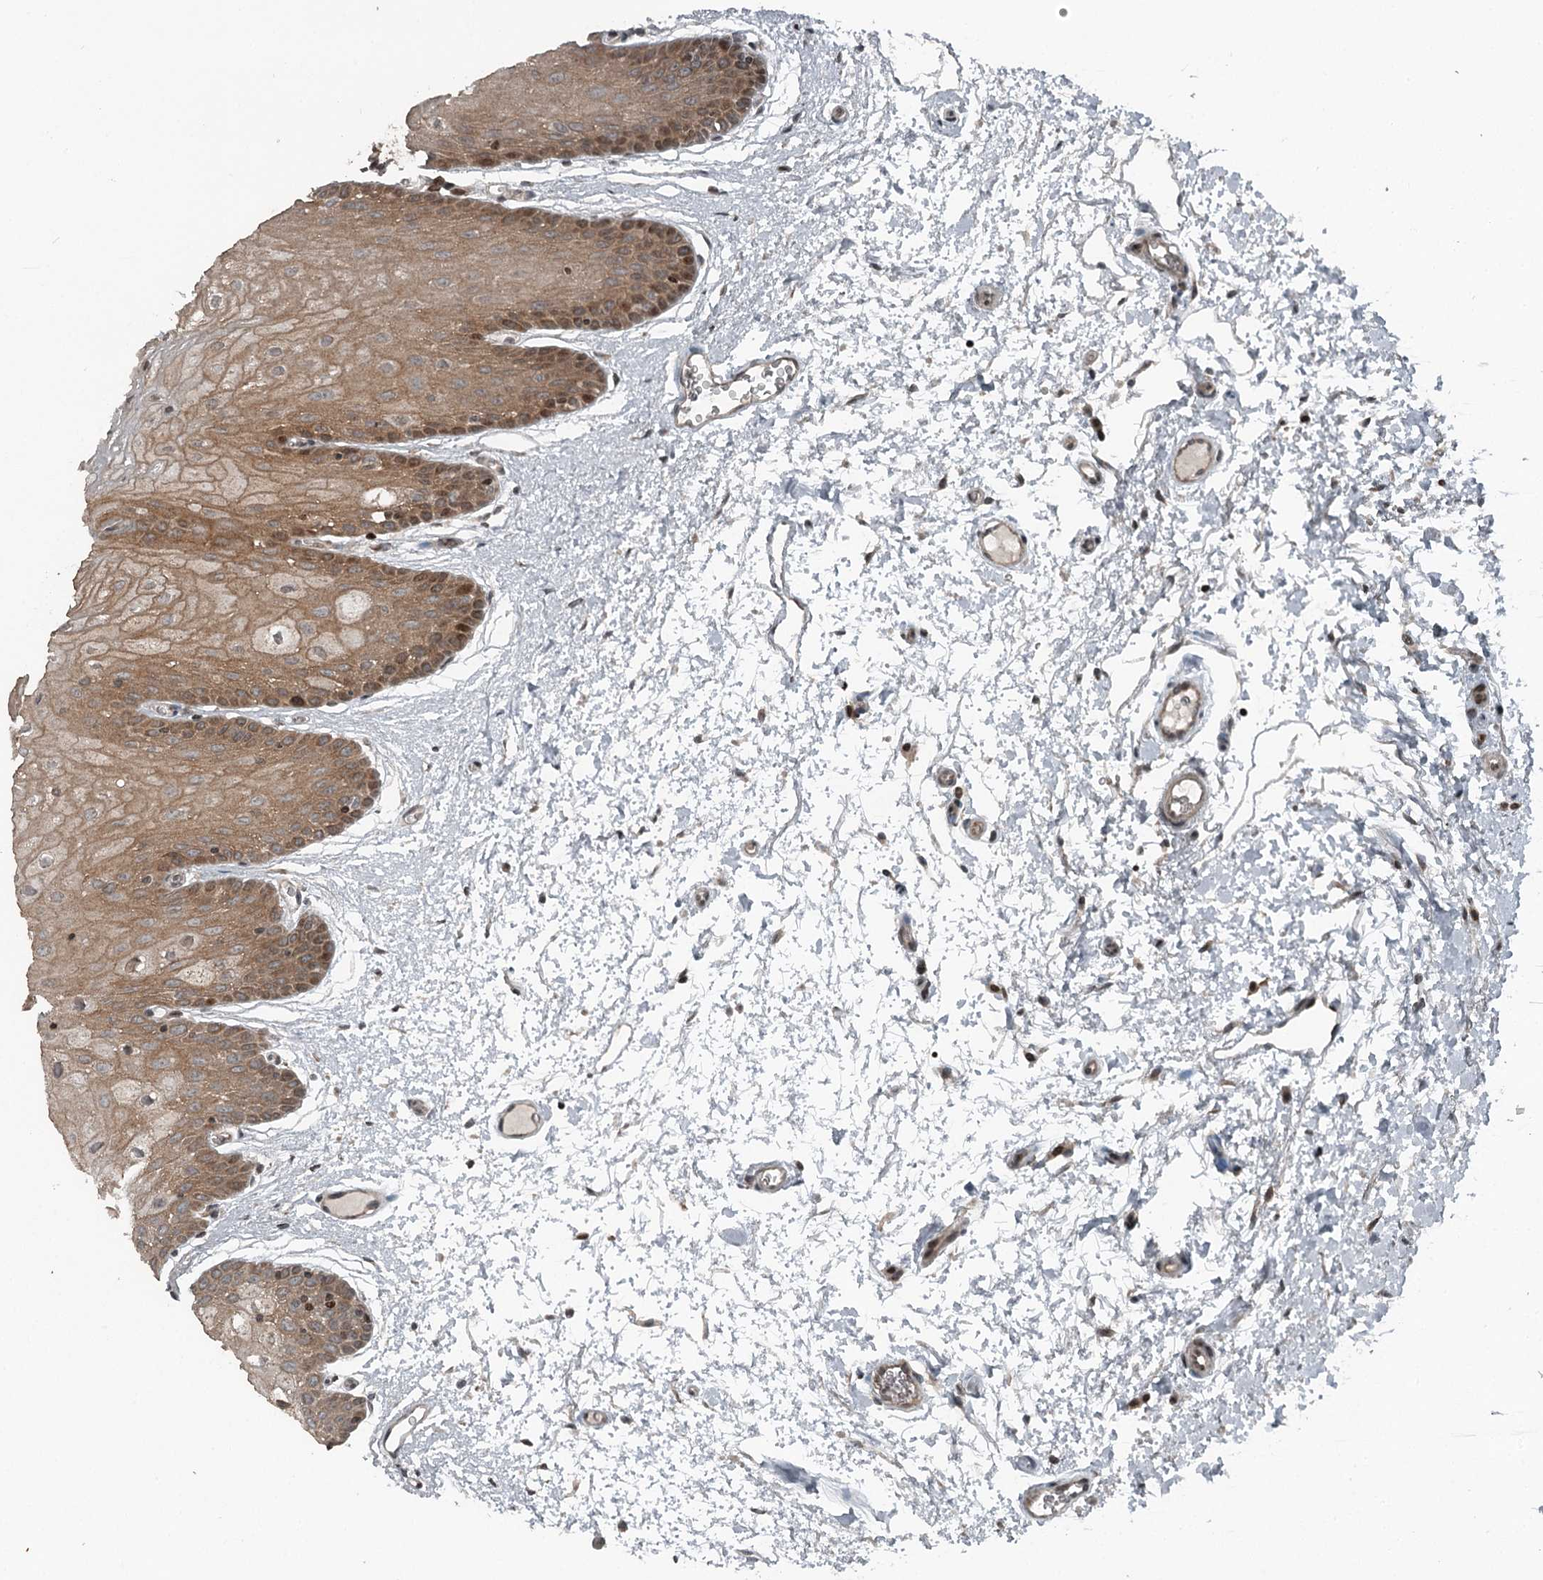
{"staining": {"intensity": "moderate", "quantity": ">75%", "location": "cytoplasmic/membranous"}, "tissue": "oral mucosa", "cell_type": "Squamous epithelial cells", "image_type": "normal", "snomed": [{"axis": "morphology", "description": "Normal tissue, NOS"}, {"axis": "topography", "description": "Oral tissue"}, {"axis": "topography", "description": "Tounge, NOS"}], "caption": "IHC staining of benign oral mucosa, which shows medium levels of moderate cytoplasmic/membranous expression in about >75% of squamous epithelial cells indicating moderate cytoplasmic/membranous protein positivity. The staining was performed using DAB (brown) for protein detection and nuclei were counterstained in hematoxylin (blue).", "gene": "RASSF8", "patient": {"sex": "female", "age": 73}}